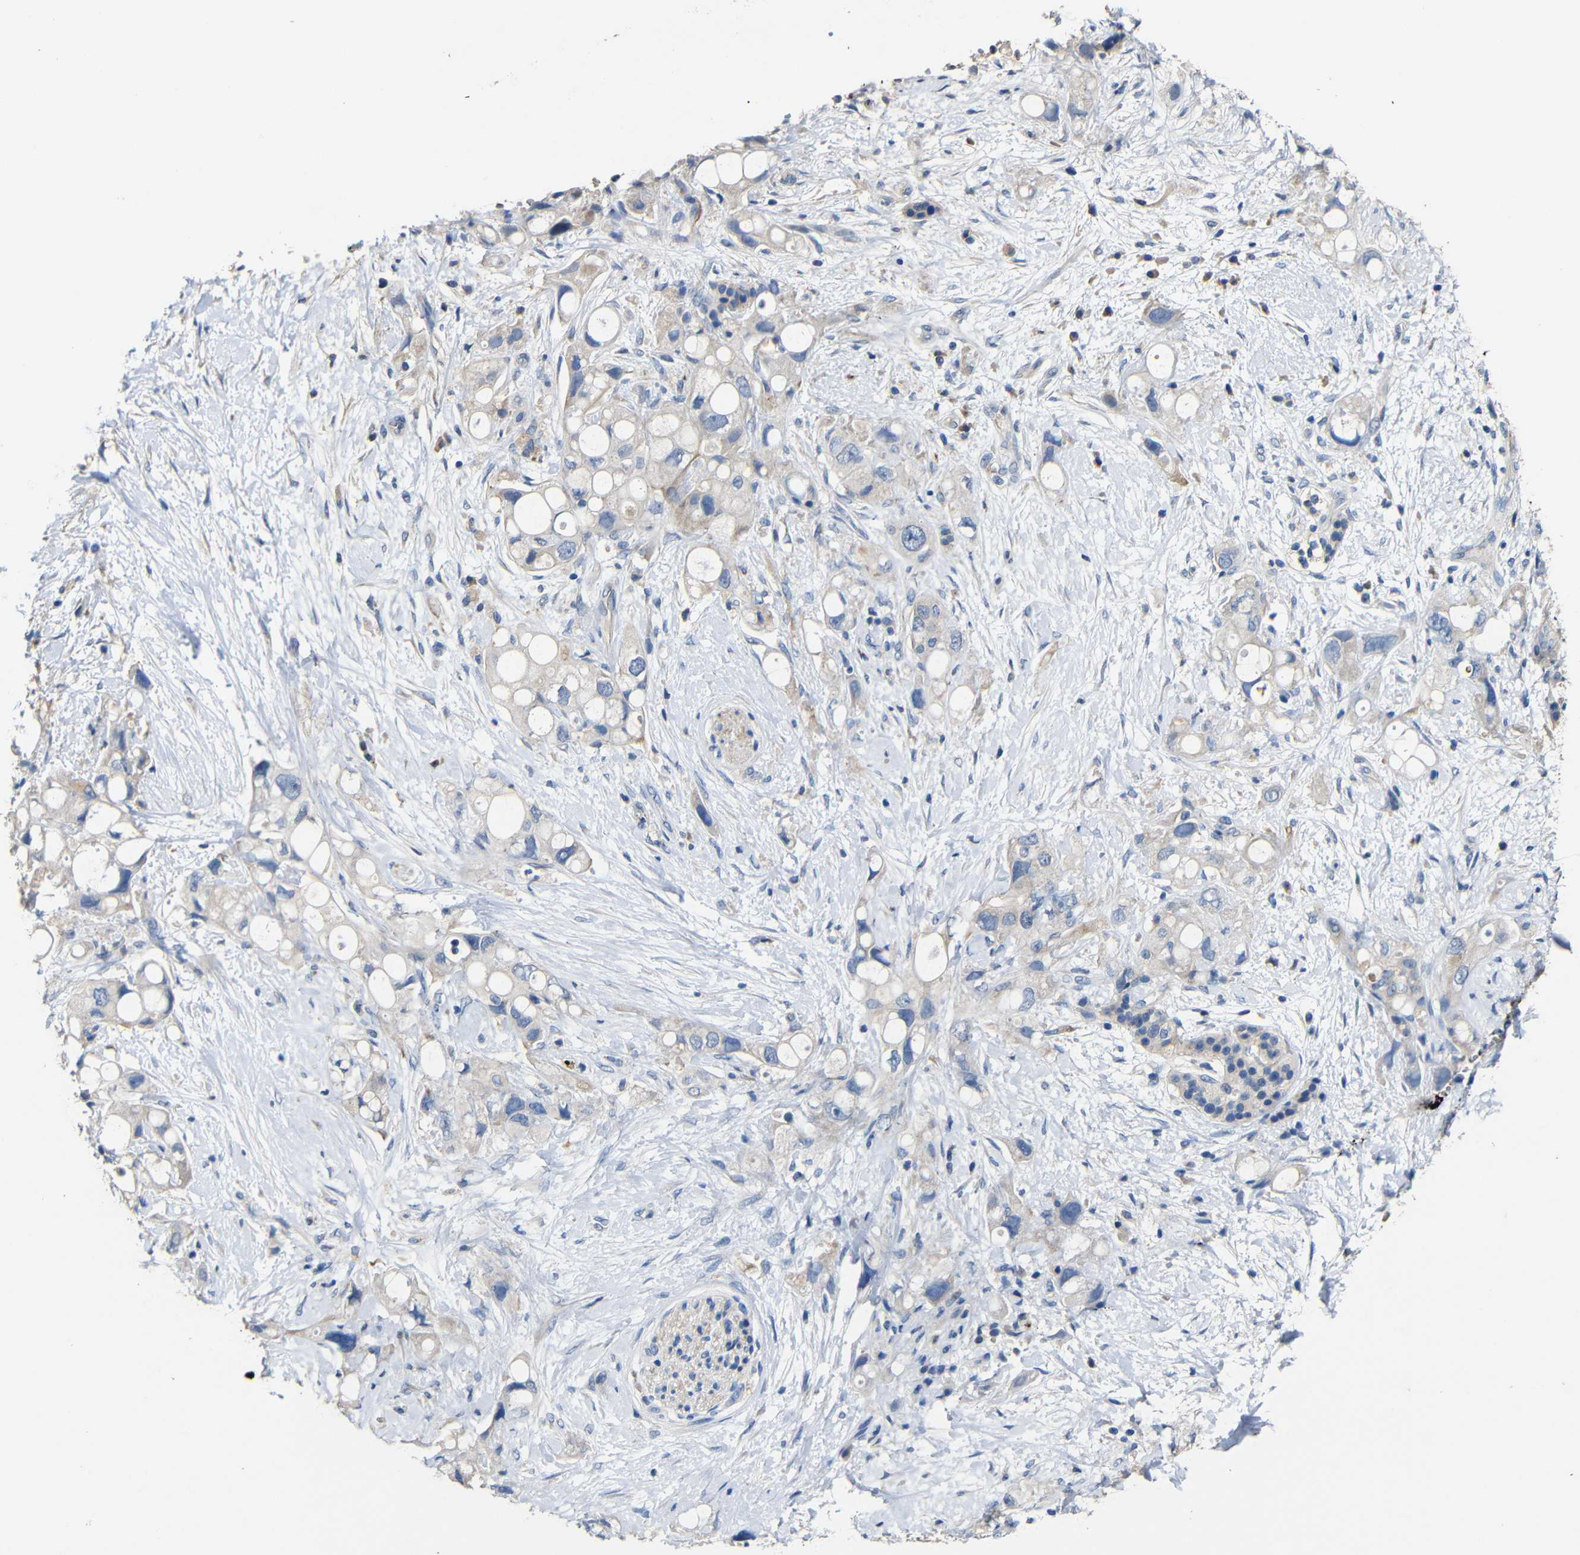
{"staining": {"intensity": "negative", "quantity": "none", "location": "none"}, "tissue": "pancreatic cancer", "cell_type": "Tumor cells", "image_type": "cancer", "snomed": [{"axis": "morphology", "description": "Adenocarcinoma, NOS"}, {"axis": "topography", "description": "Pancreas"}], "caption": "Pancreatic cancer was stained to show a protein in brown. There is no significant staining in tumor cells. The staining was performed using DAB to visualize the protein expression in brown, while the nuclei were stained in blue with hematoxylin (Magnification: 20x).", "gene": "ACKR2", "patient": {"sex": "female", "age": 56}}